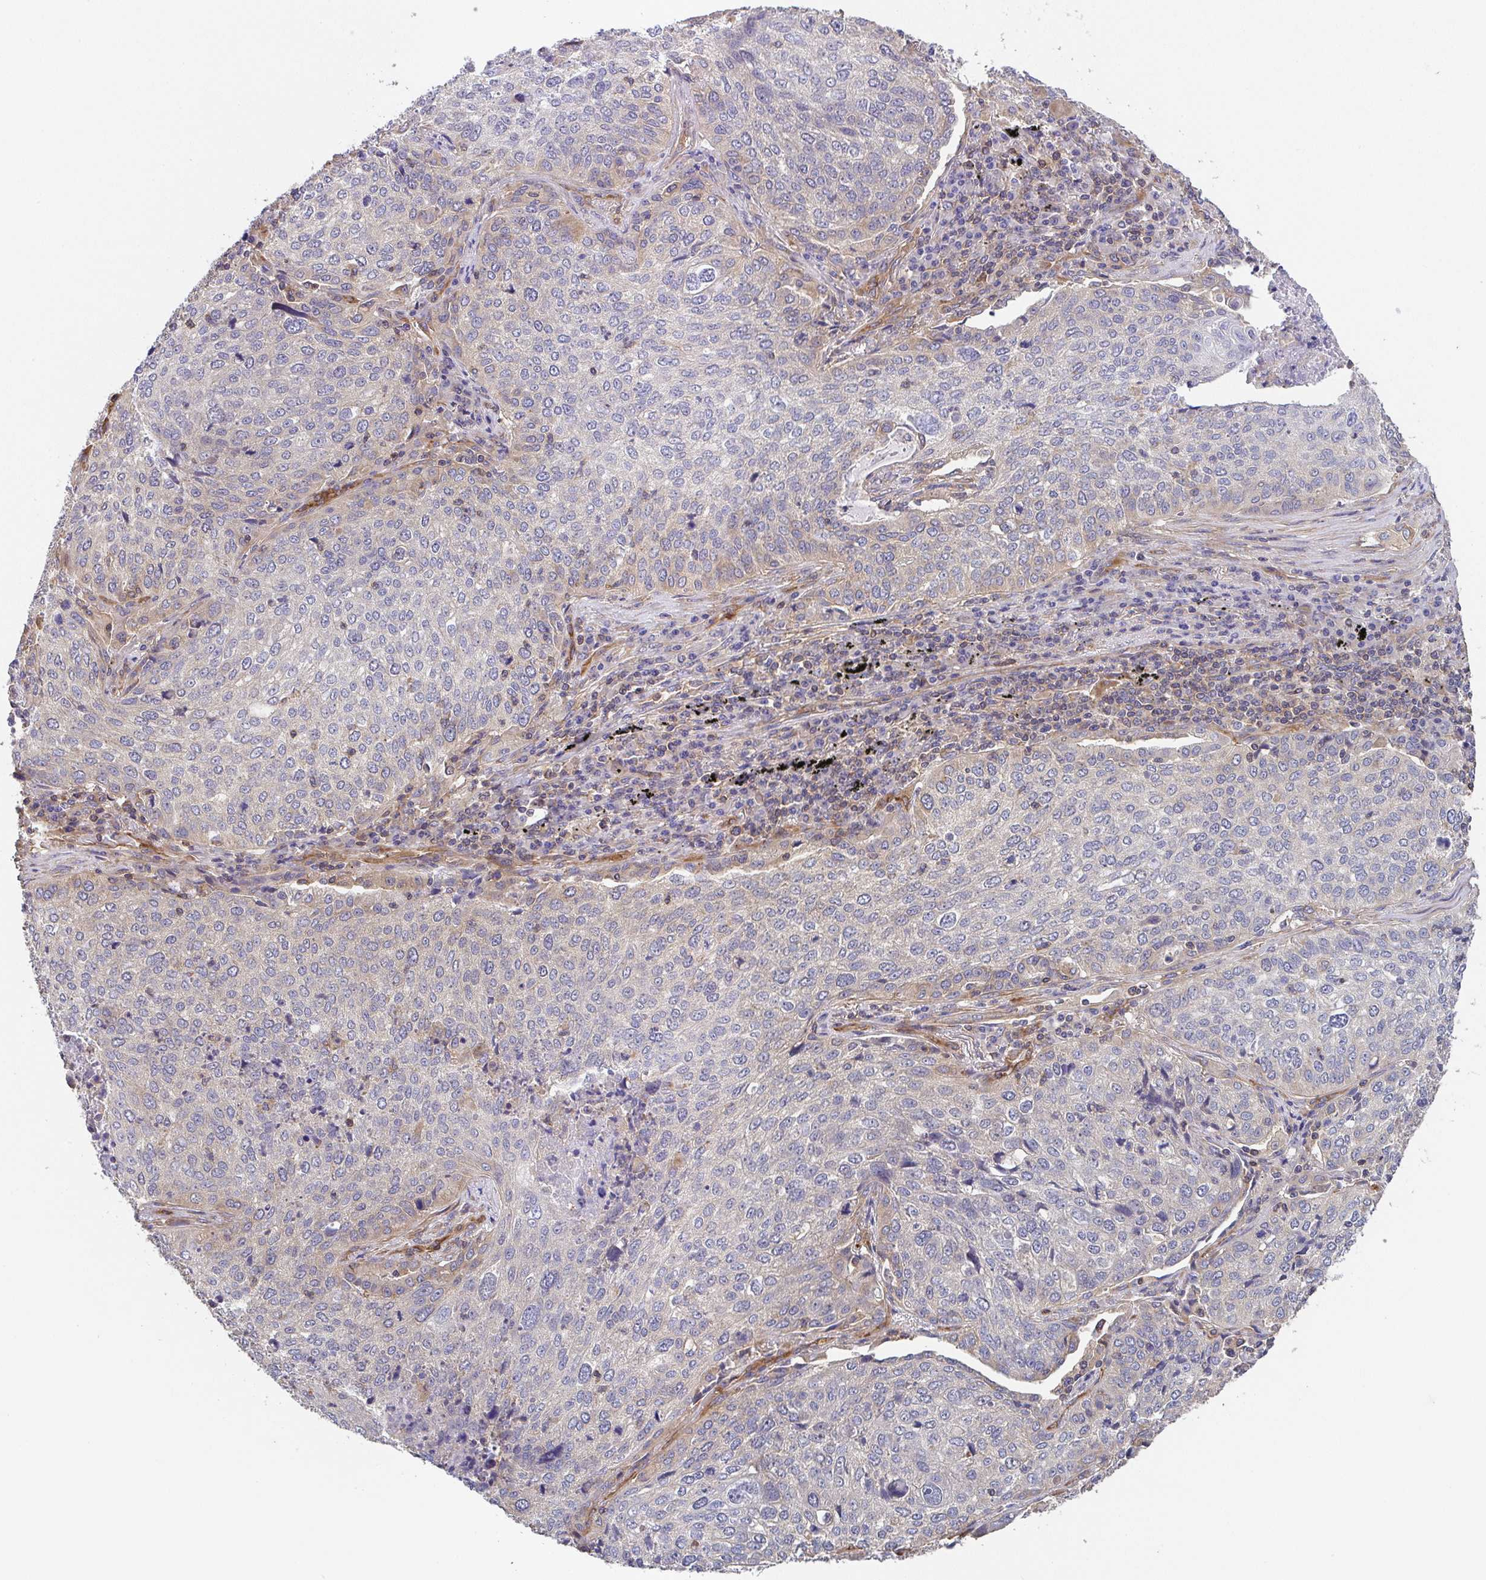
{"staining": {"intensity": "weak", "quantity": "25%-75%", "location": "cytoplasmic/membranous"}, "tissue": "lung cancer", "cell_type": "Tumor cells", "image_type": "cancer", "snomed": [{"axis": "morphology", "description": "Squamous cell carcinoma, NOS"}, {"axis": "topography", "description": "Lung"}], "caption": "Immunohistochemical staining of human lung squamous cell carcinoma shows weak cytoplasmic/membranous protein staining in about 25%-75% of tumor cells.", "gene": "TMEM229A", "patient": {"sex": "male", "age": 63}}